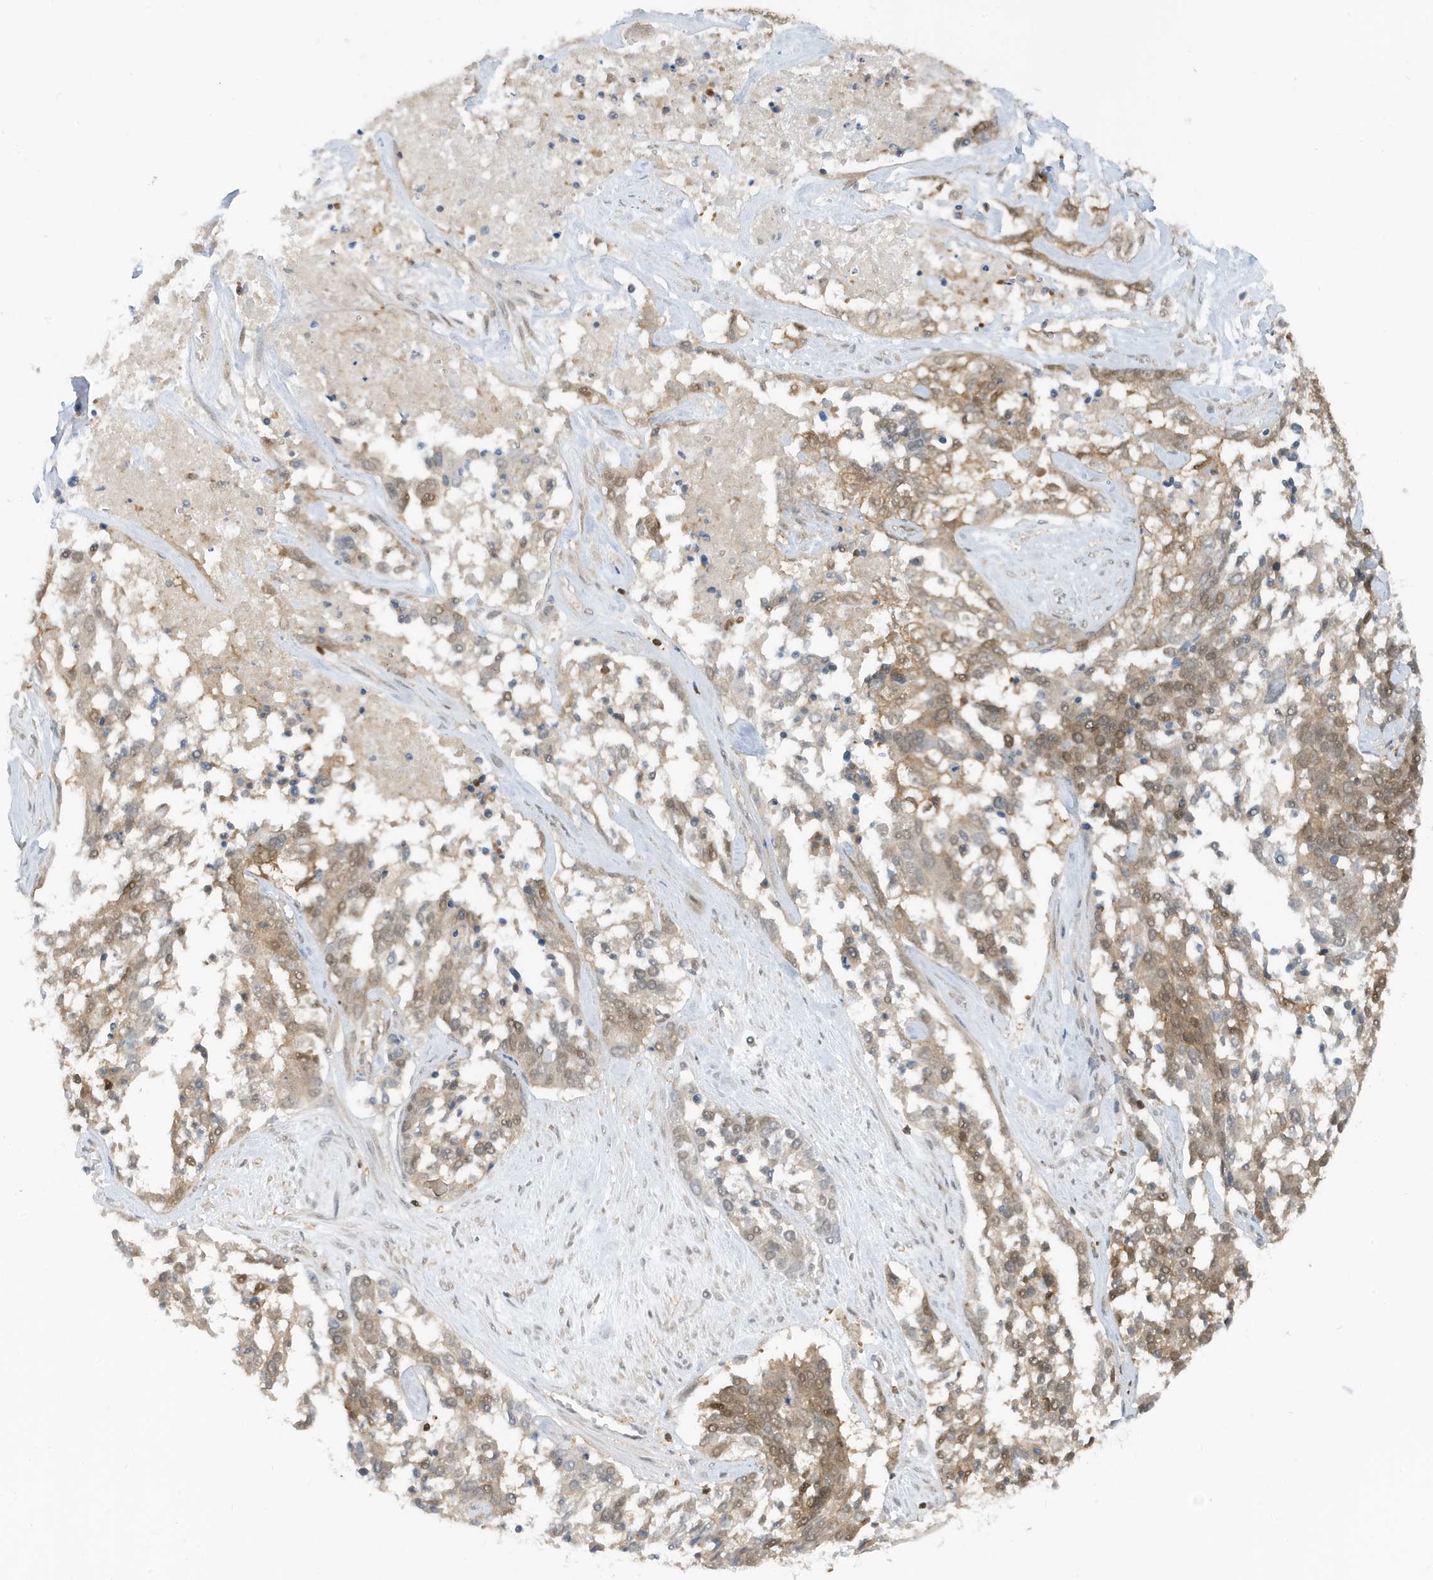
{"staining": {"intensity": "weak", "quantity": ">75%", "location": "cytoplasmic/membranous"}, "tissue": "ovarian cancer", "cell_type": "Tumor cells", "image_type": "cancer", "snomed": [{"axis": "morphology", "description": "Cystadenocarcinoma, serous, NOS"}, {"axis": "topography", "description": "Ovary"}], "caption": "A micrograph of human ovarian serous cystadenocarcinoma stained for a protein demonstrates weak cytoplasmic/membranous brown staining in tumor cells.", "gene": "OGA", "patient": {"sex": "female", "age": 44}}